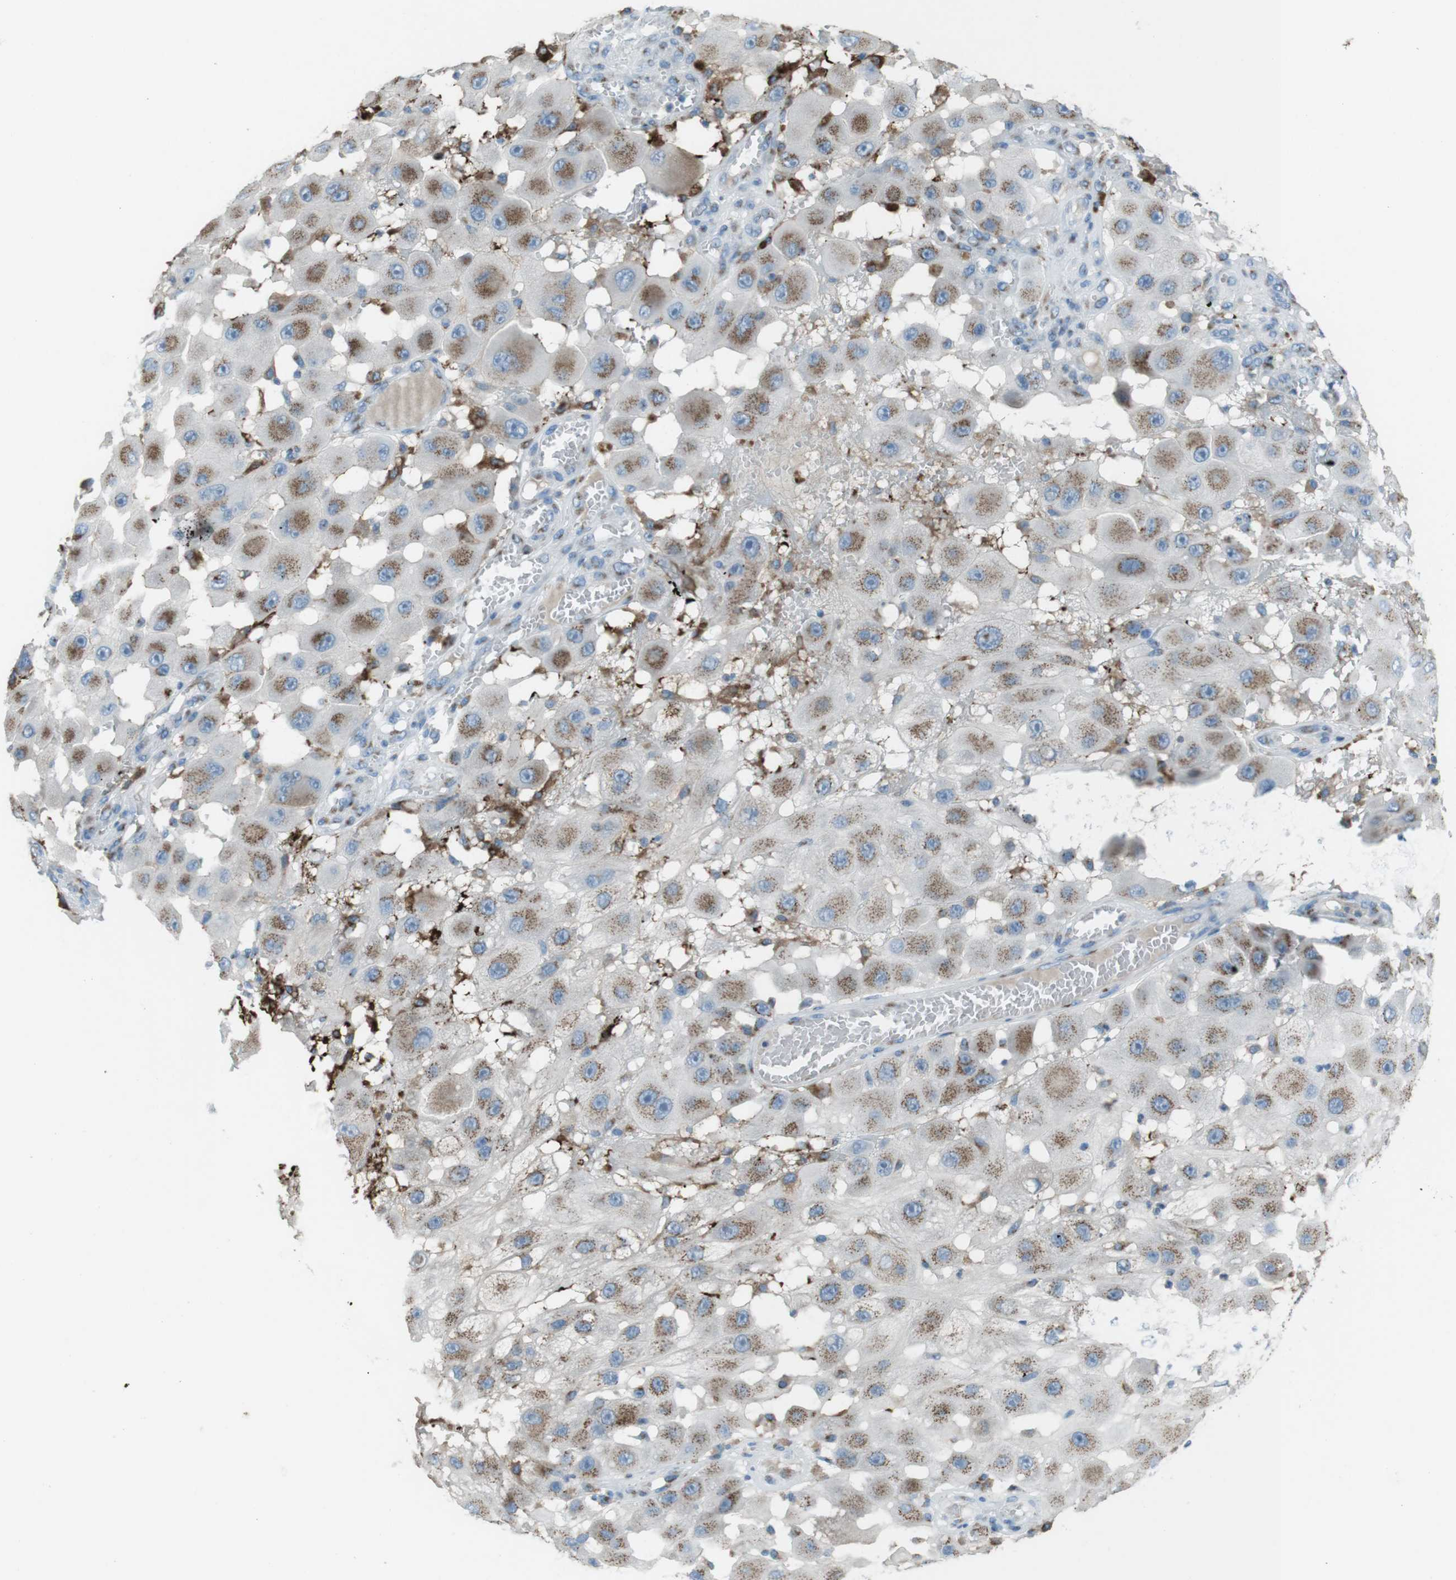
{"staining": {"intensity": "moderate", "quantity": "25%-75%", "location": "cytoplasmic/membranous"}, "tissue": "melanoma", "cell_type": "Tumor cells", "image_type": "cancer", "snomed": [{"axis": "morphology", "description": "Malignant melanoma, NOS"}, {"axis": "topography", "description": "Skin"}], "caption": "Malignant melanoma stained with a brown dye shows moderate cytoplasmic/membranous positive positivity in approximately 25%-75% of tumor cells.", "gene": "TXNDC15", "patient": {"sex": "female", "age": 81}}